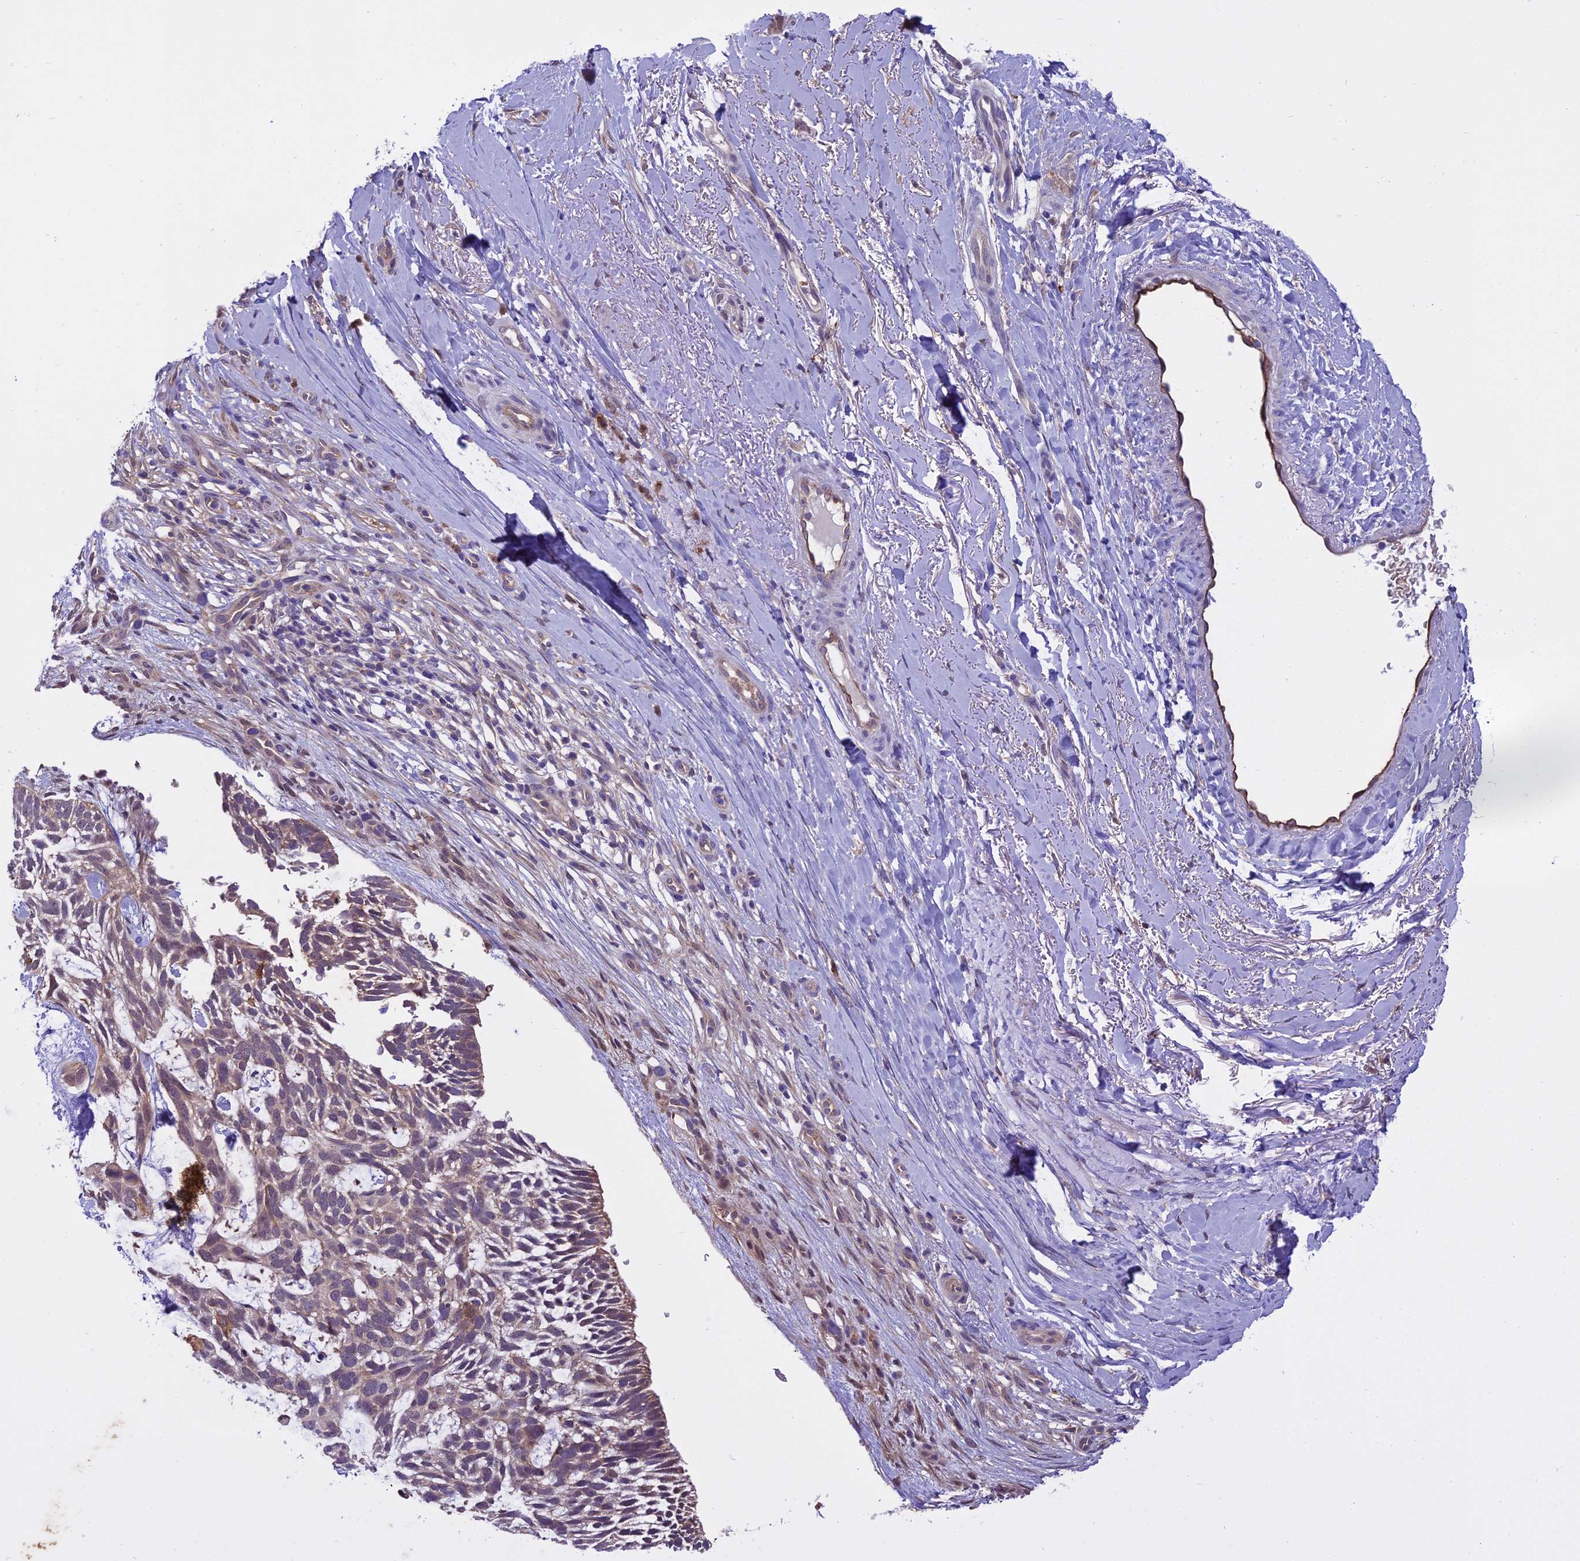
{"staining": {"intensity": "moderate", "quantity": "<25%", "location": "cytoplasmic/membranous"}, "tissue": "skin cancer", "cell_type": "Tumor cells", "image_type": "cancer", "snomed": [{"axis": "morphology", "description": "Basal cell carcinoma"}, {"axis": "topography", "description": "Skin"}], "caption": "Human skin cancer (basal cell carcinoma) stained with a brown dye exhibits moderate cytoplasmic/membranous positive expression in about <25% of tumor cells.", "gene": "BORCS6", "patient": {"sex": "male", "age": 88}}